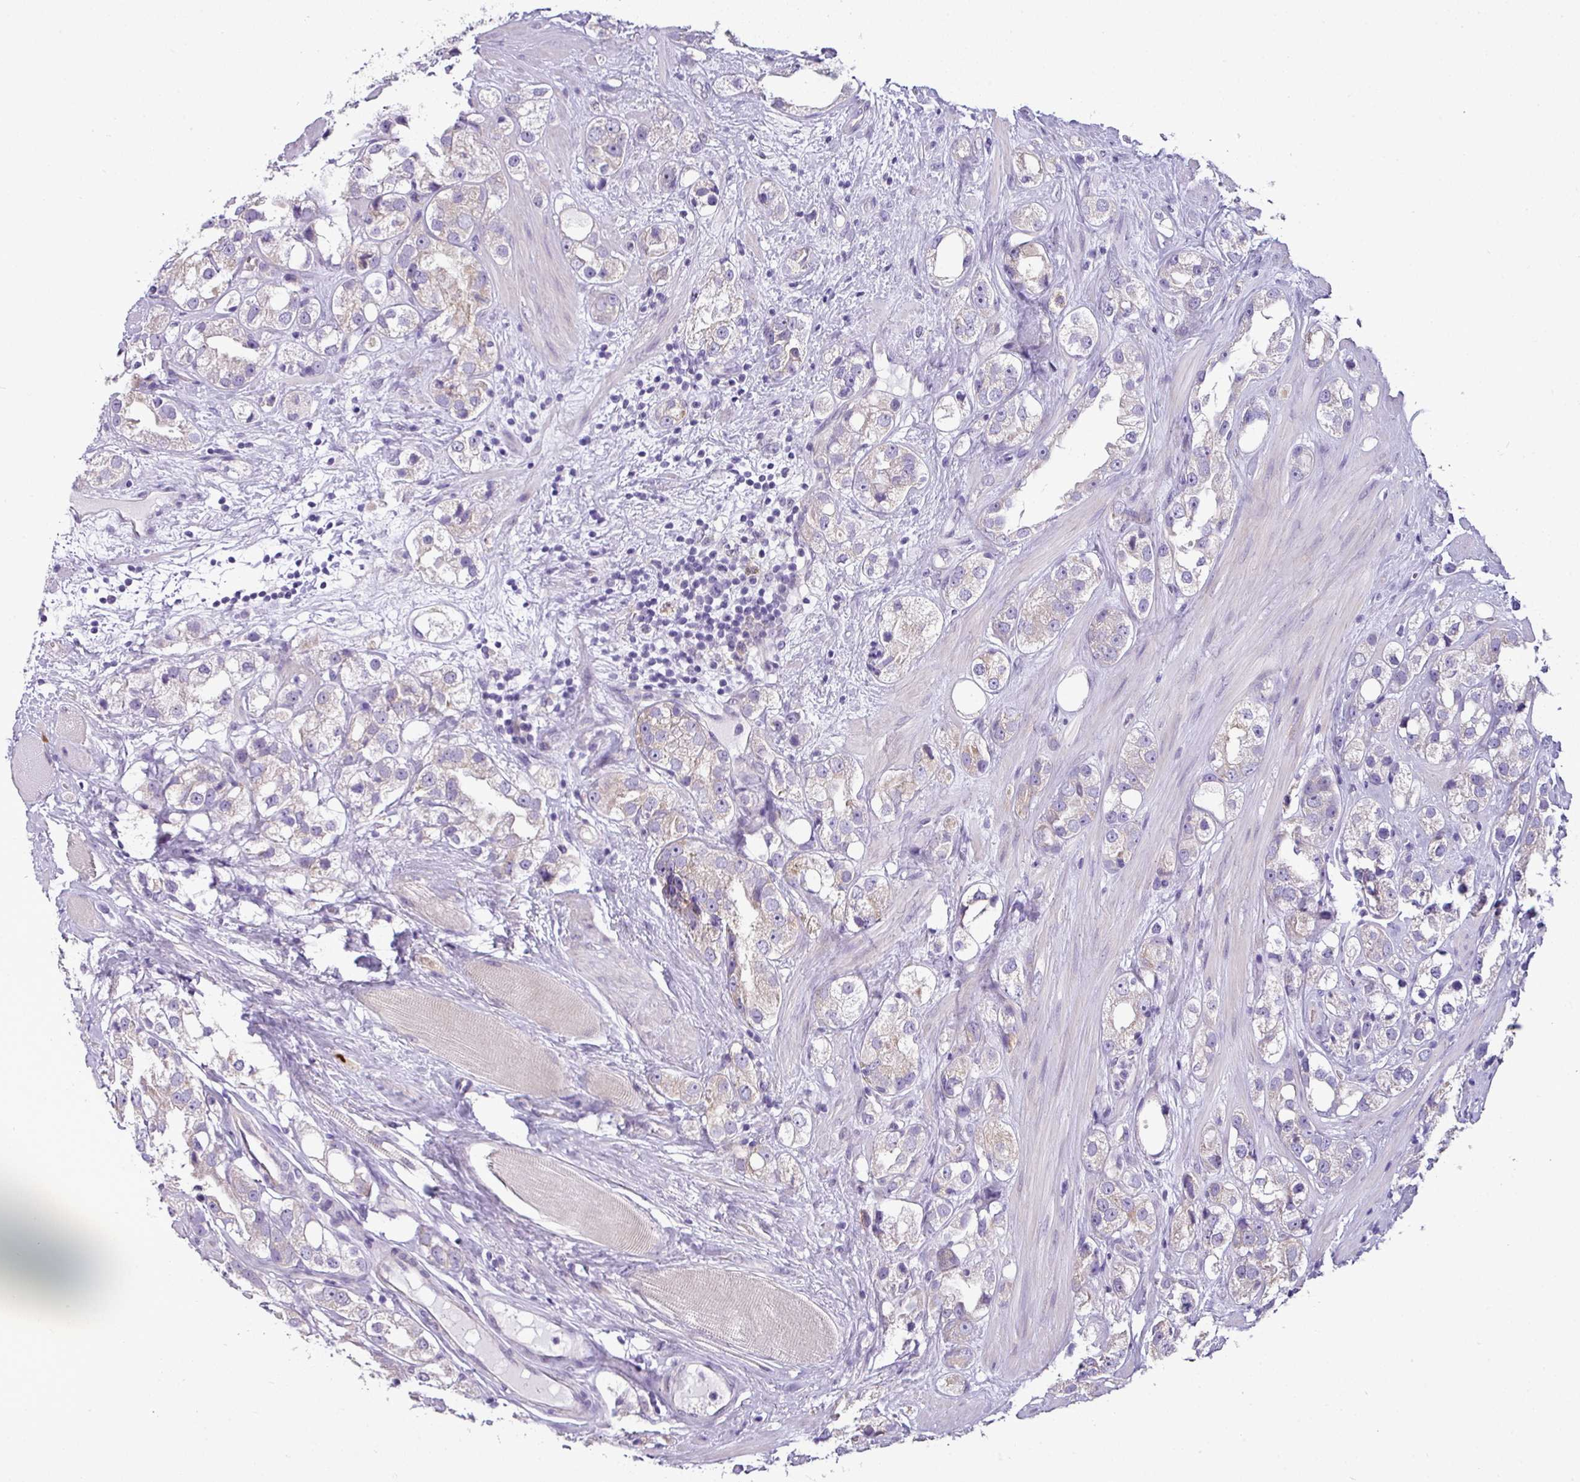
{"staining": {"intensity": "weak", "quantity": "<25%", "location": "cytoplasmic/membranous"}, "tissue": "prostate cancer", "cell_type": "Tumor cells", "image_type": "cancer", "snomed": [{"axis": "morphology", "description": "Adenocarcinoma, NOS"}, {"axis": "topography", "description": "Prostate"}], "caption": "An immunohistochemistry histopathology image of prostate cancer is shown. There is no staining in tumor cells of prostate cancer.", "gene": "TOR1AIP2", "patient": {"sex": "male", "age": 79}}